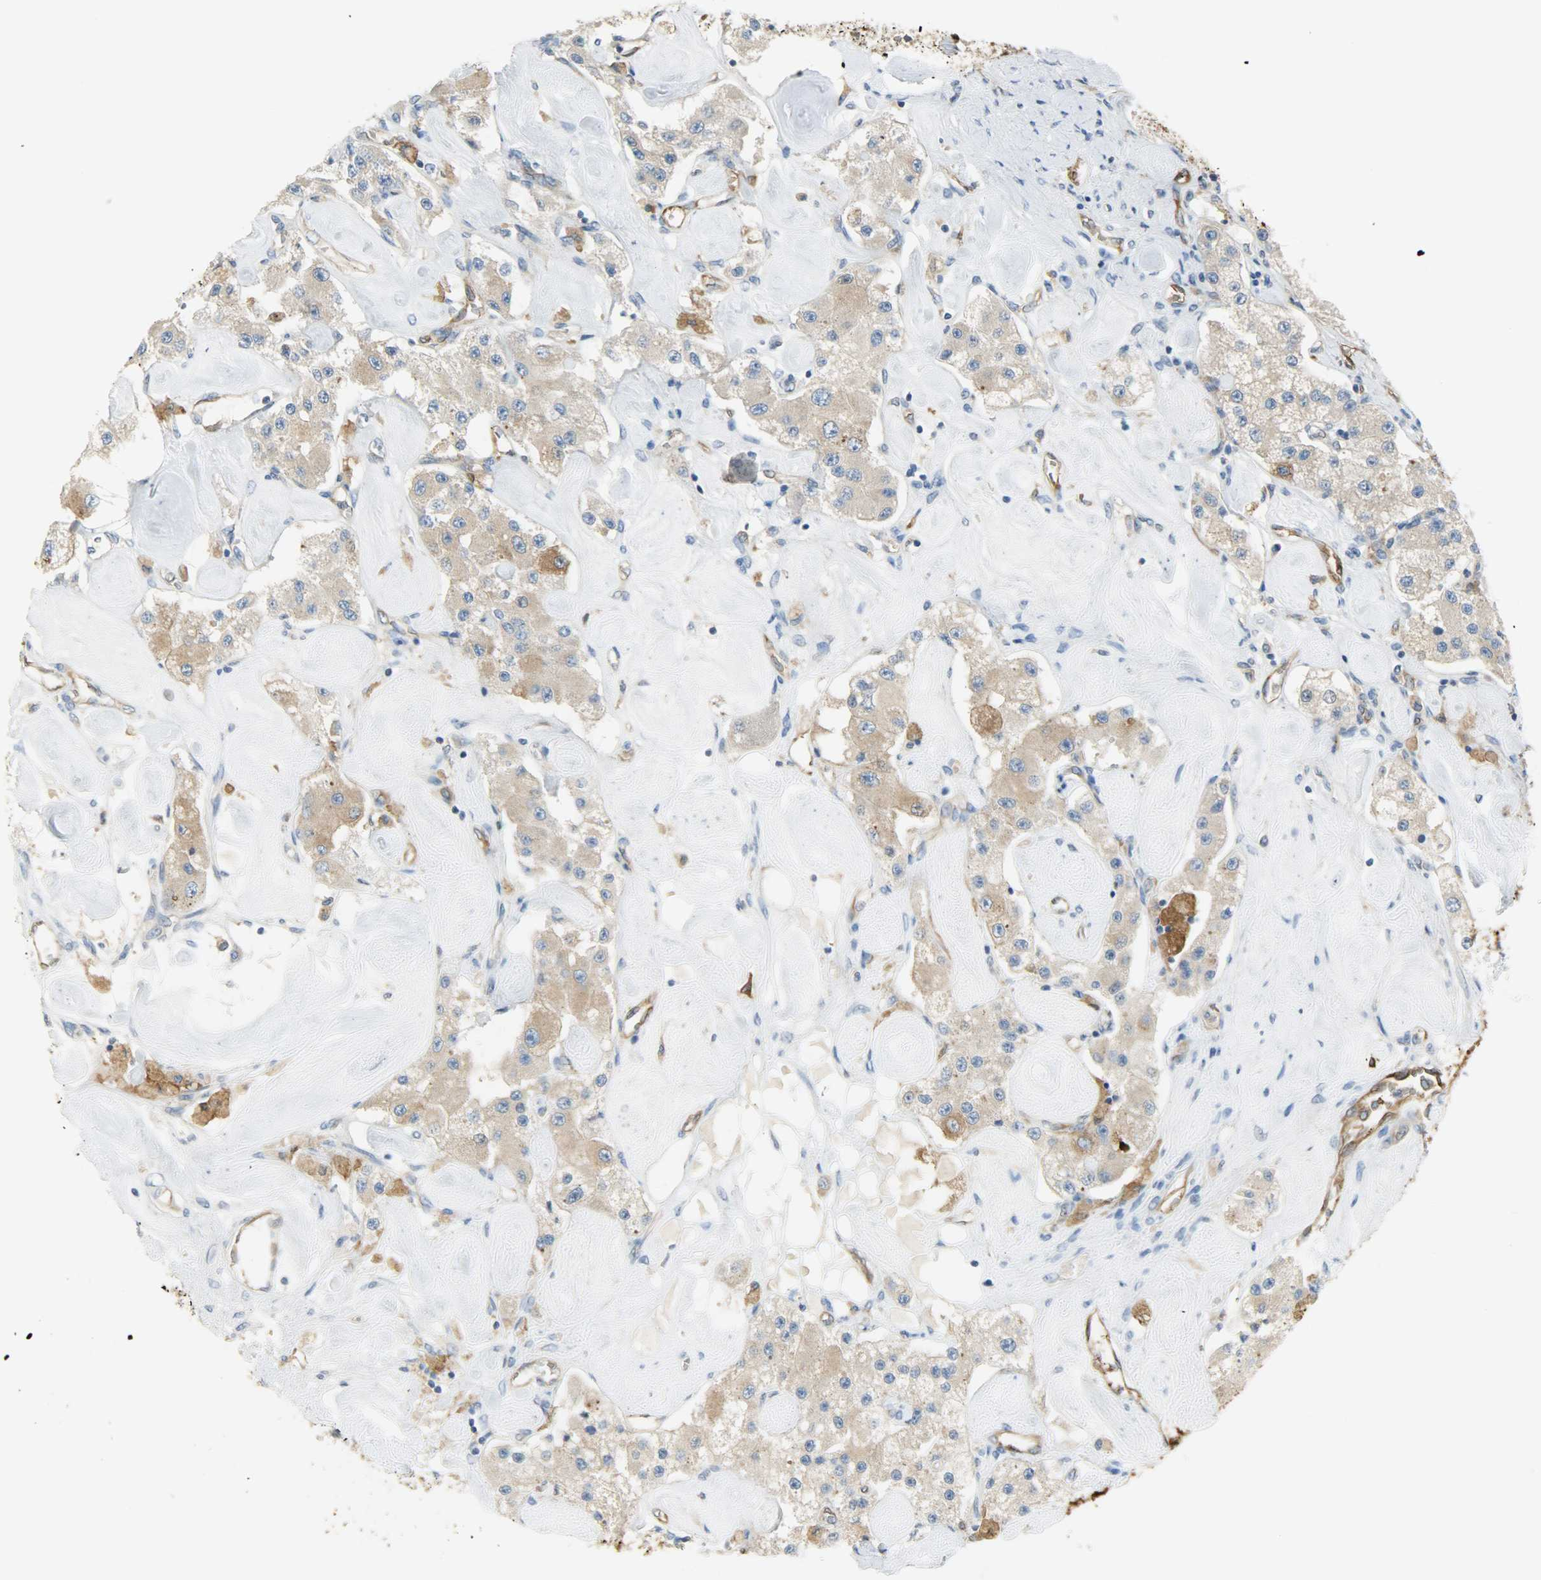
{"staining": {"intensity": "moderate", "quantity": ">75%", "location": "cytoplasmic/membranous"}, "tissue": "carcinoid", "cell_type": "Tumor cells", "image_type": "cancer", "snomed": [{"axis": "morphology", "description": "Carcinoid, malignant, NOS"}, {"axis": "topography", "description": "Pancreas"}], "caption": "There is medium levels of moderate cytoplasmic/membranous staining in tumor cells of carcinoid, as demonstrated by immunohistochemical staining (brown color).", "gene": "WARS1", "patient": {"sex": "male", "age": 41}}